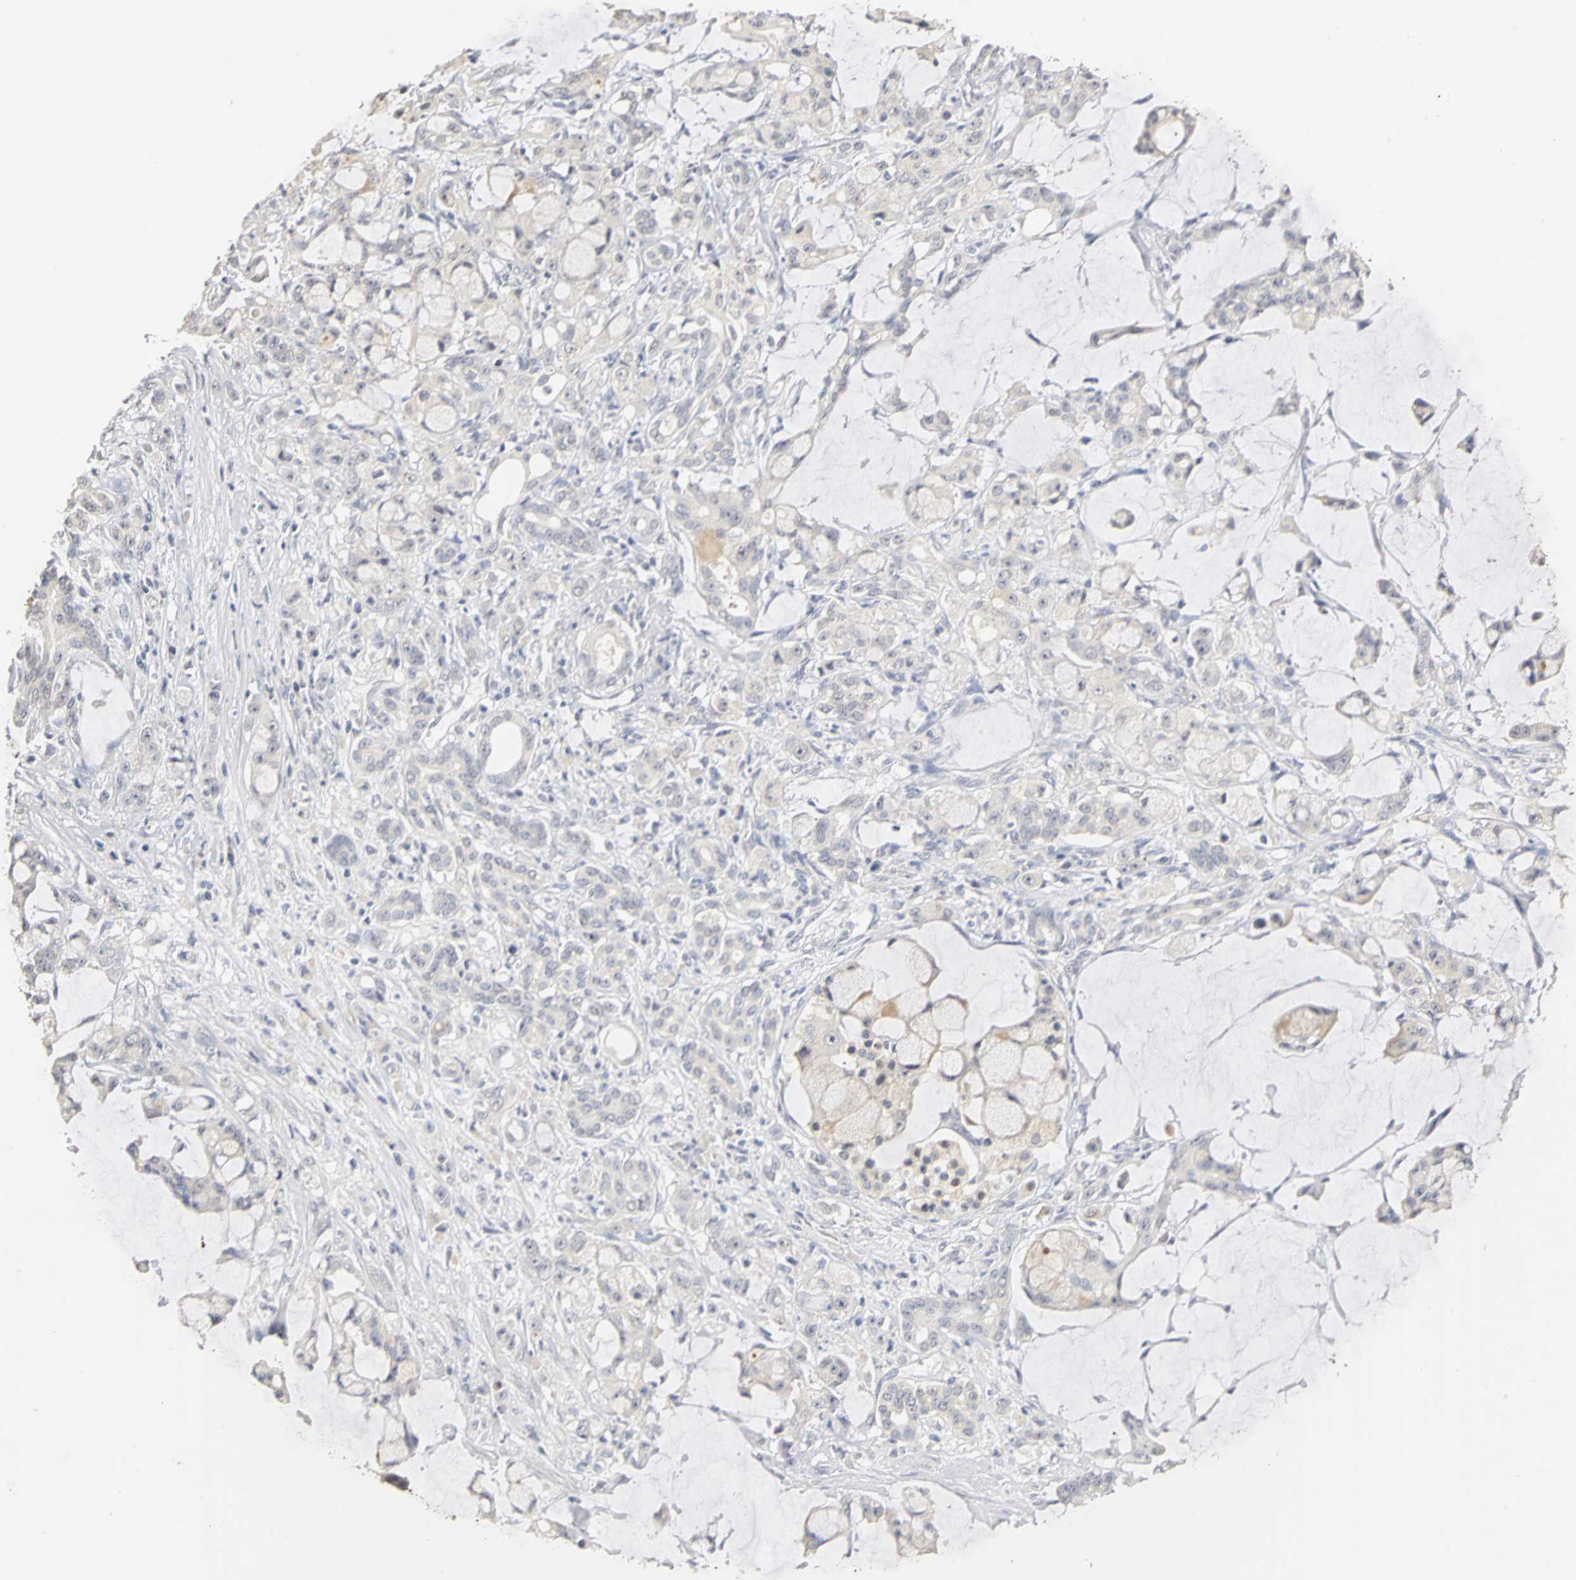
{"staining": {"intensity": "weak", "quantity": ">75%", "location": "cytoplasmic/membranous"}, "tissue": "pancreatic cancer", "cell_type": "Tumor cells", "image_type": "cancer", "snomed": [{"axis": "morphology", "description": "Adenocarcinoma, NOS"}, {"axis": "topography", "description": "Pancreas"}], "caption": "Pancreatic adenocarcinoma stained with DAB (3,3'-diaminobenzidine) IHC reveals low levels of weak cytoplasmic/membranous expression in approximately >75% of tumor cells.", "gene": "PGR", "patient": {"sex": "female", "age": 73}}